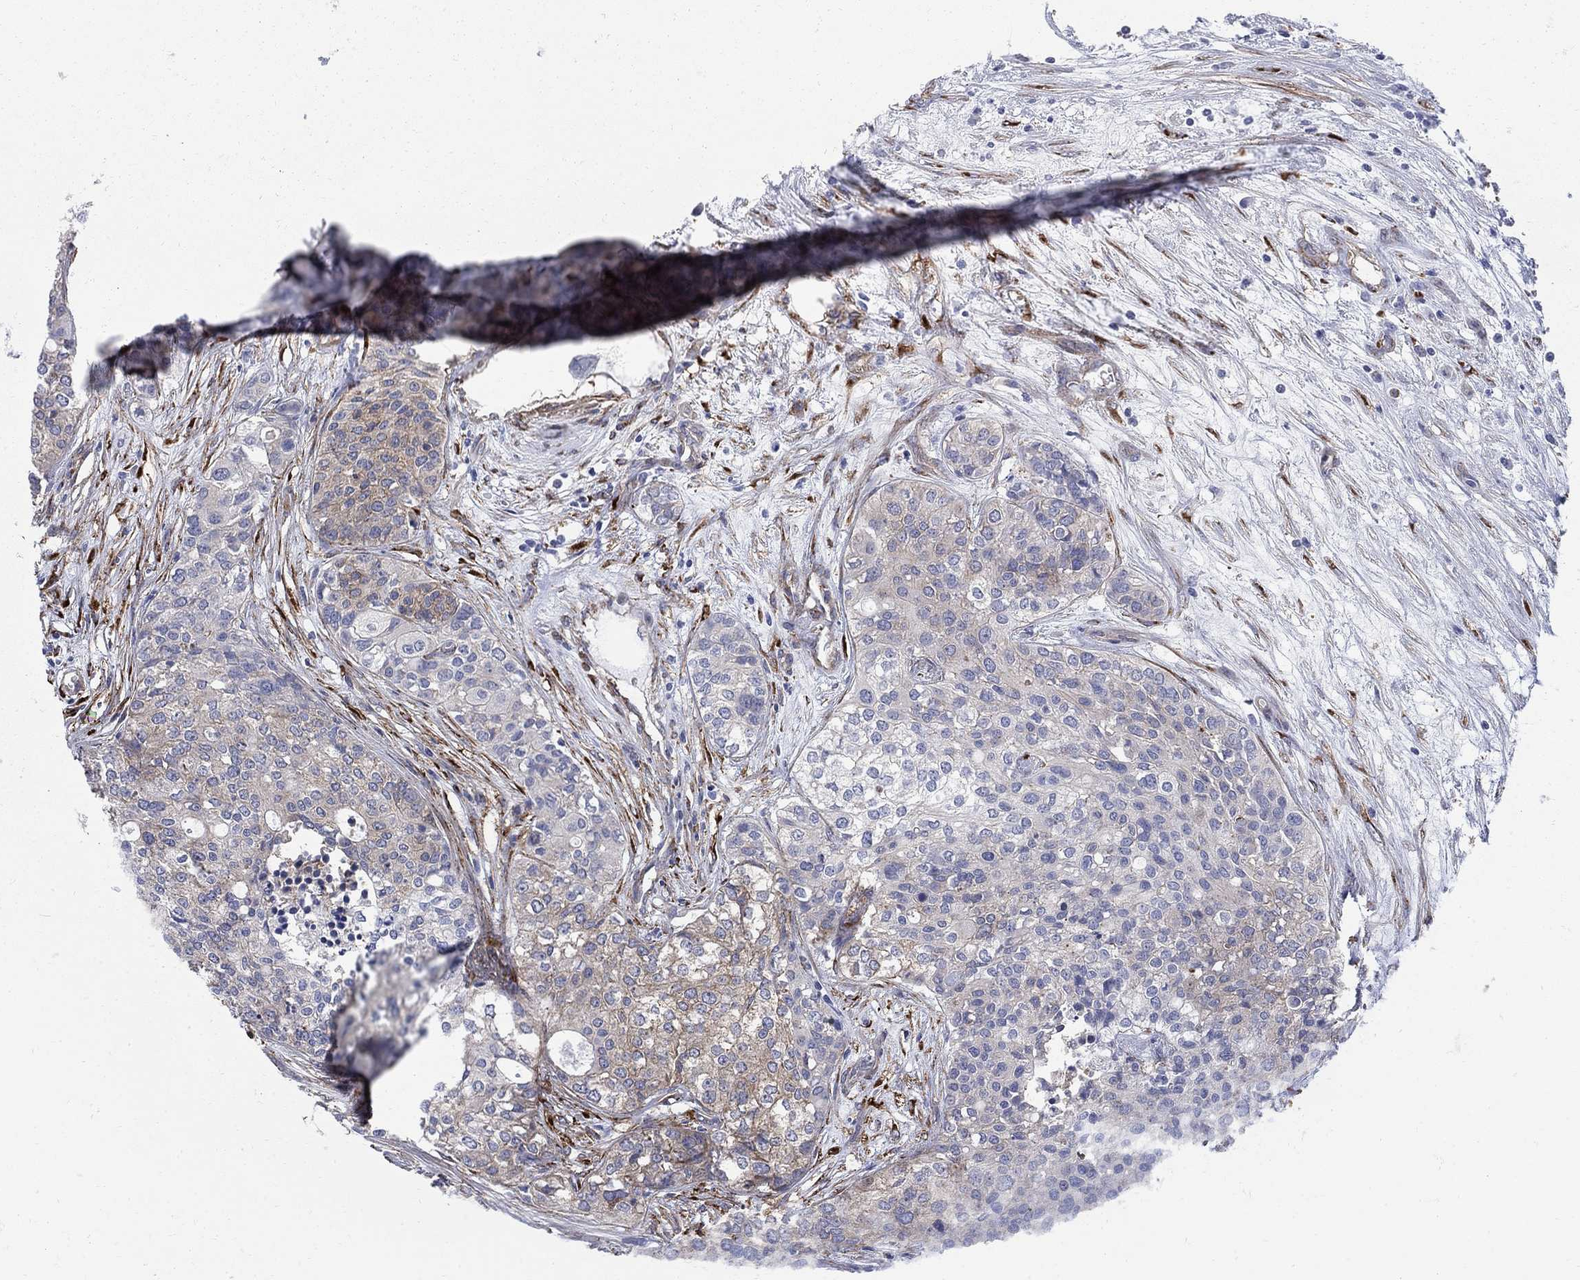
{"staining": {"intensity": "weak", "quantity": "<25%", "location": "cytoplasmic/membranous"}, "tissue": "carcinoid", "cell_type": "Tumor cells", "image_type": "cancer", "snomed": [{"axis": "morphology", "description": "Carcinoid, malignant, NOS"}, {"axis": "topography", "description": "Colon"}], "caption": "This histopathology image is of carcinoid stained with immunohistochemistry (IHC) to label a protein in brown with the nuclei are counter-stained blue. There is no positivity in tumor cells.", "gene": "SEPTIN8", "patient": {"sex": "male", "age": 81}}